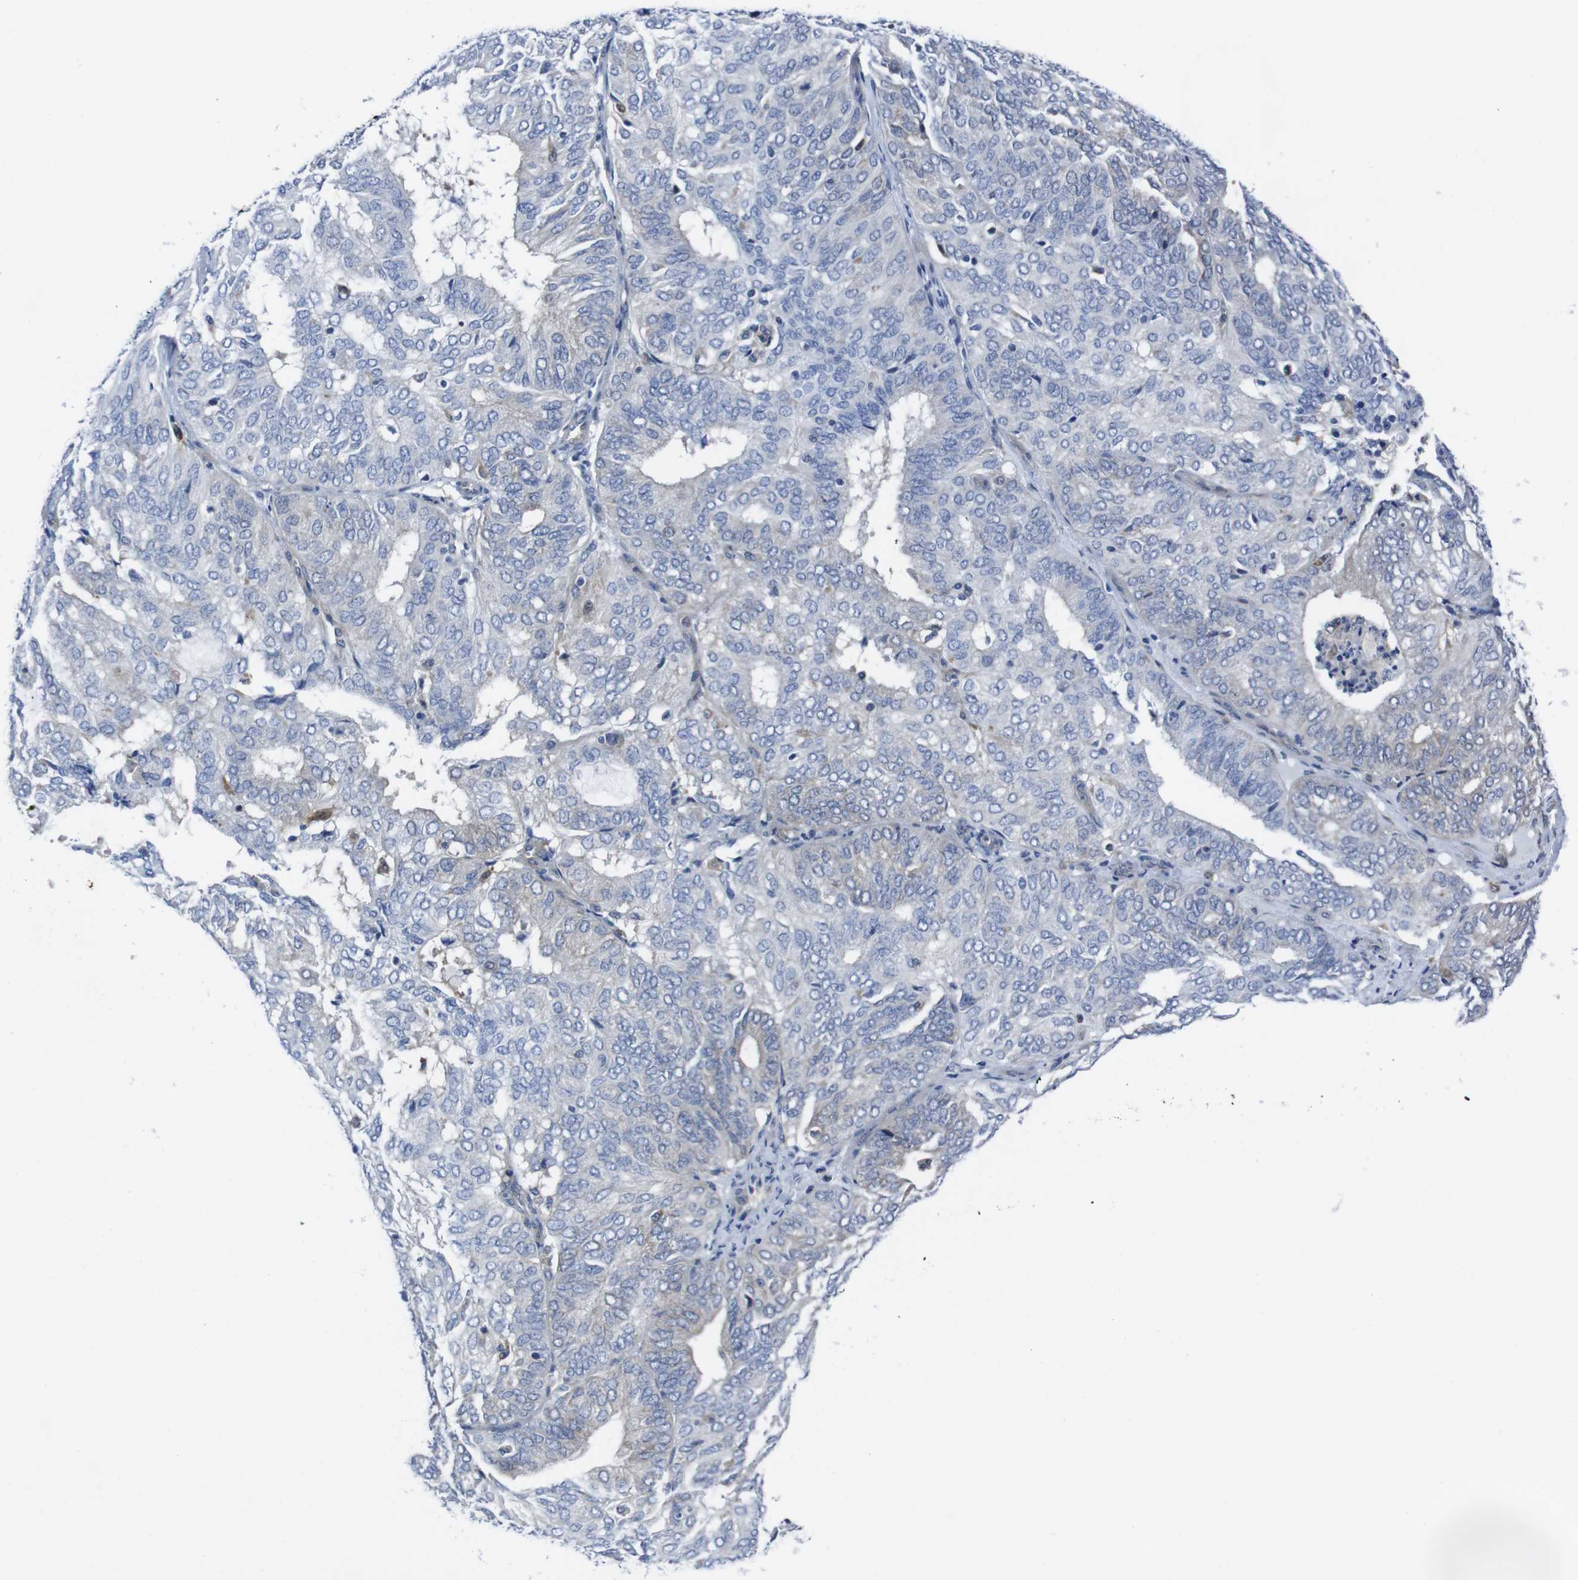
{"staining": {"intensity": "weak", "quantity": ">75%", "location": "cytoplasmic/membranous"}, "tissue": "endometrial cancer", "cell_type": "Tumor cells", "image_type": "cancer", "snomed": [{"axis": "morphology", "description": "Adenocarcinoma, NOS"}, {"axis": "topography", "description": "Uterus"}], "caption": "IHC photomicrograph of neoplastic tissue: adenocarcinoma (endometrial) stained using immunohistochemistry (IHC) exhibits low levels of weak protein expression localized specifically in the cytoplasmic/membranous of tumor cells, appearing as a cytoplasmic/membranous brown color.", "gene": "EIF4A1", "patient": {"sex": "female", "age": 60}}